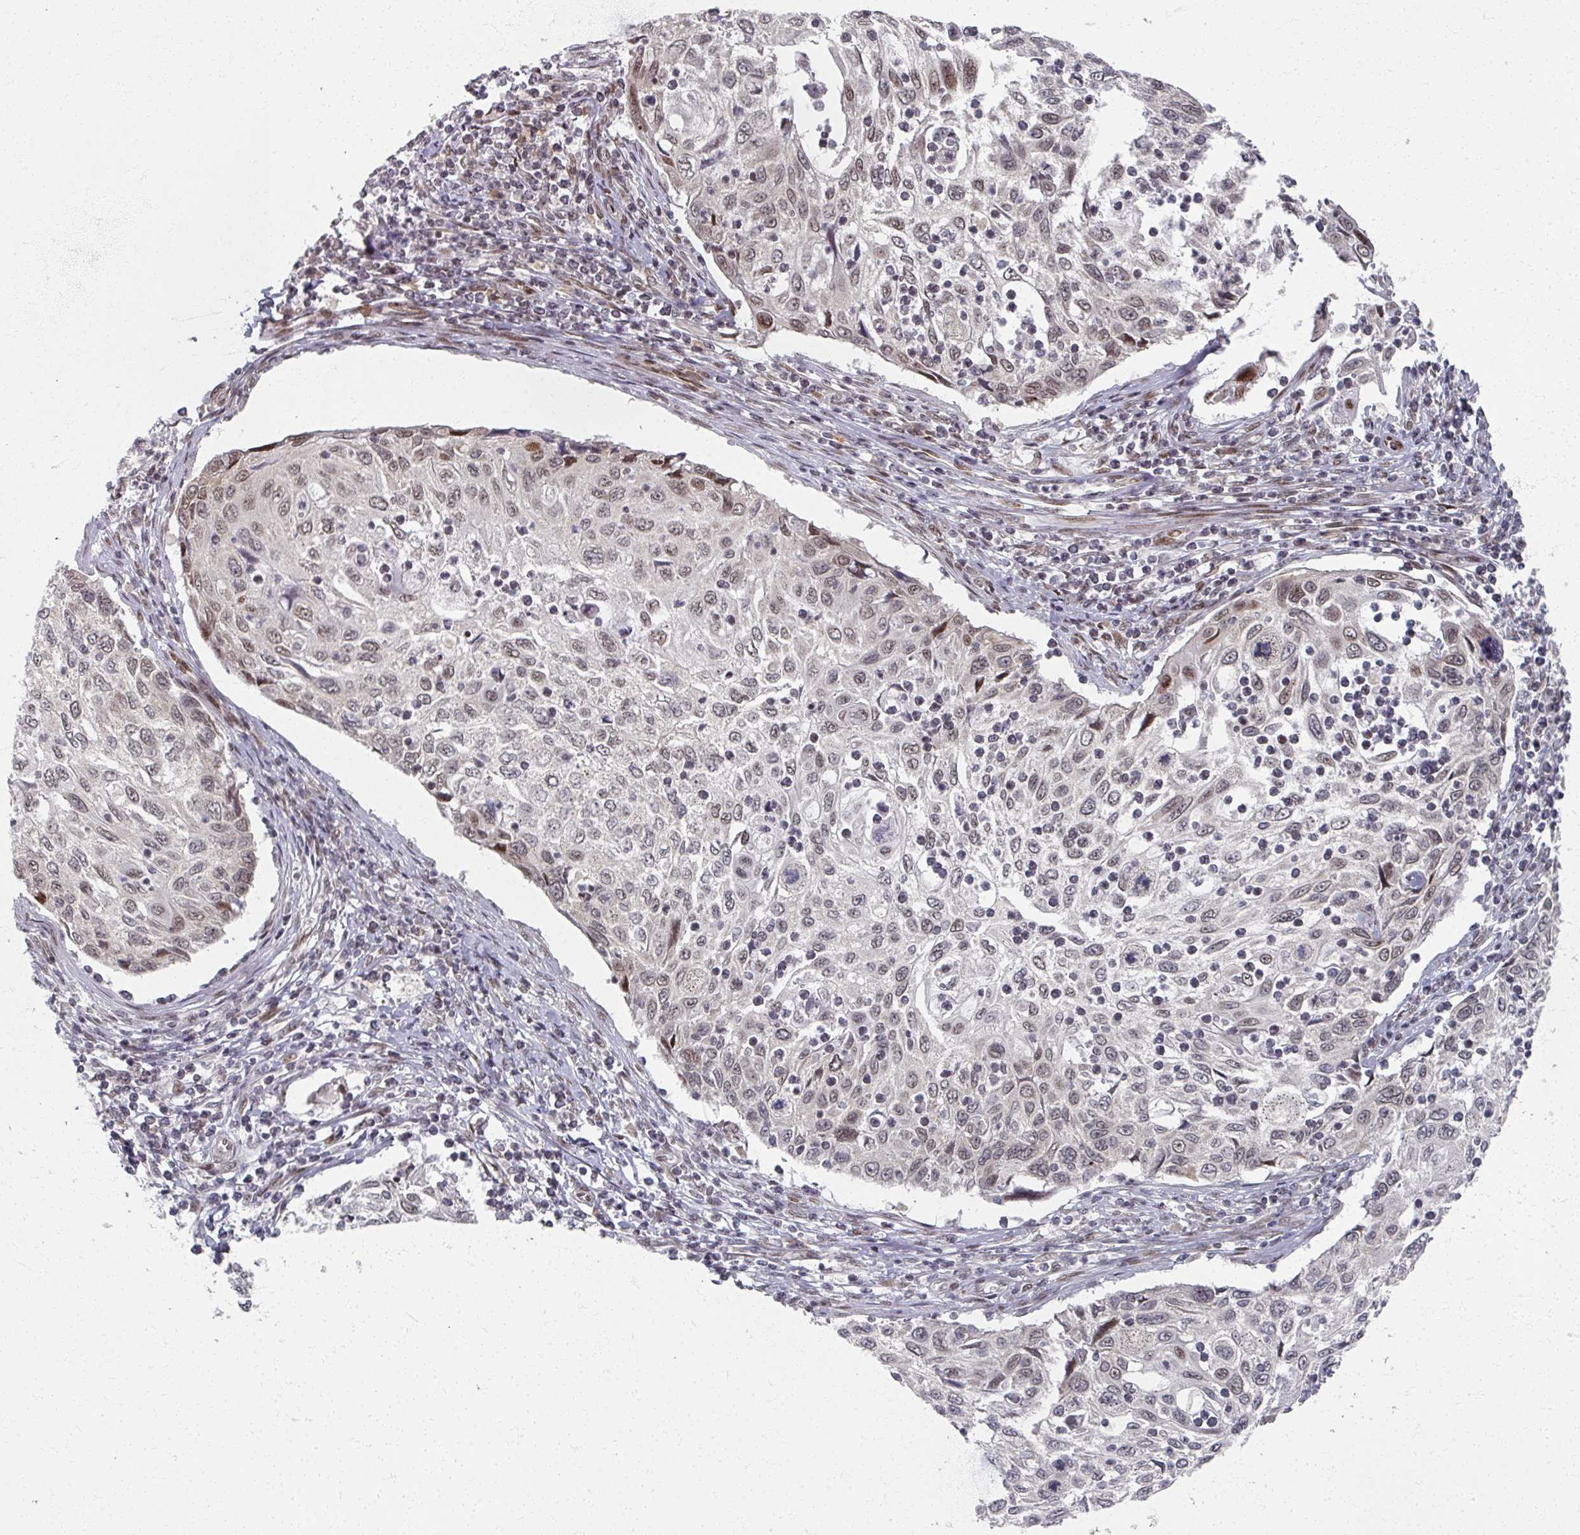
{"staining": {"intensity": "moderate", "quantity": "25%-75%", "location": "nuclear"}, "tissue": "cervical cancer", "cell_type": "Tumor cells", "image_type": "cancer", "snomed": [{"axis": "morphology", "description": "Squamous cell carcinoma, NOS"}, {"axis": "topography", "description": "Cervix"}], "caption": "This histopathology image displays IHC staining of human squamous cell carcinoma (cervical), with medium moderate nuclear positivity in about 25%-75% of tumor cells.", "gene": "PSKH1", "patient": {"sex": "female", "age": 70}}